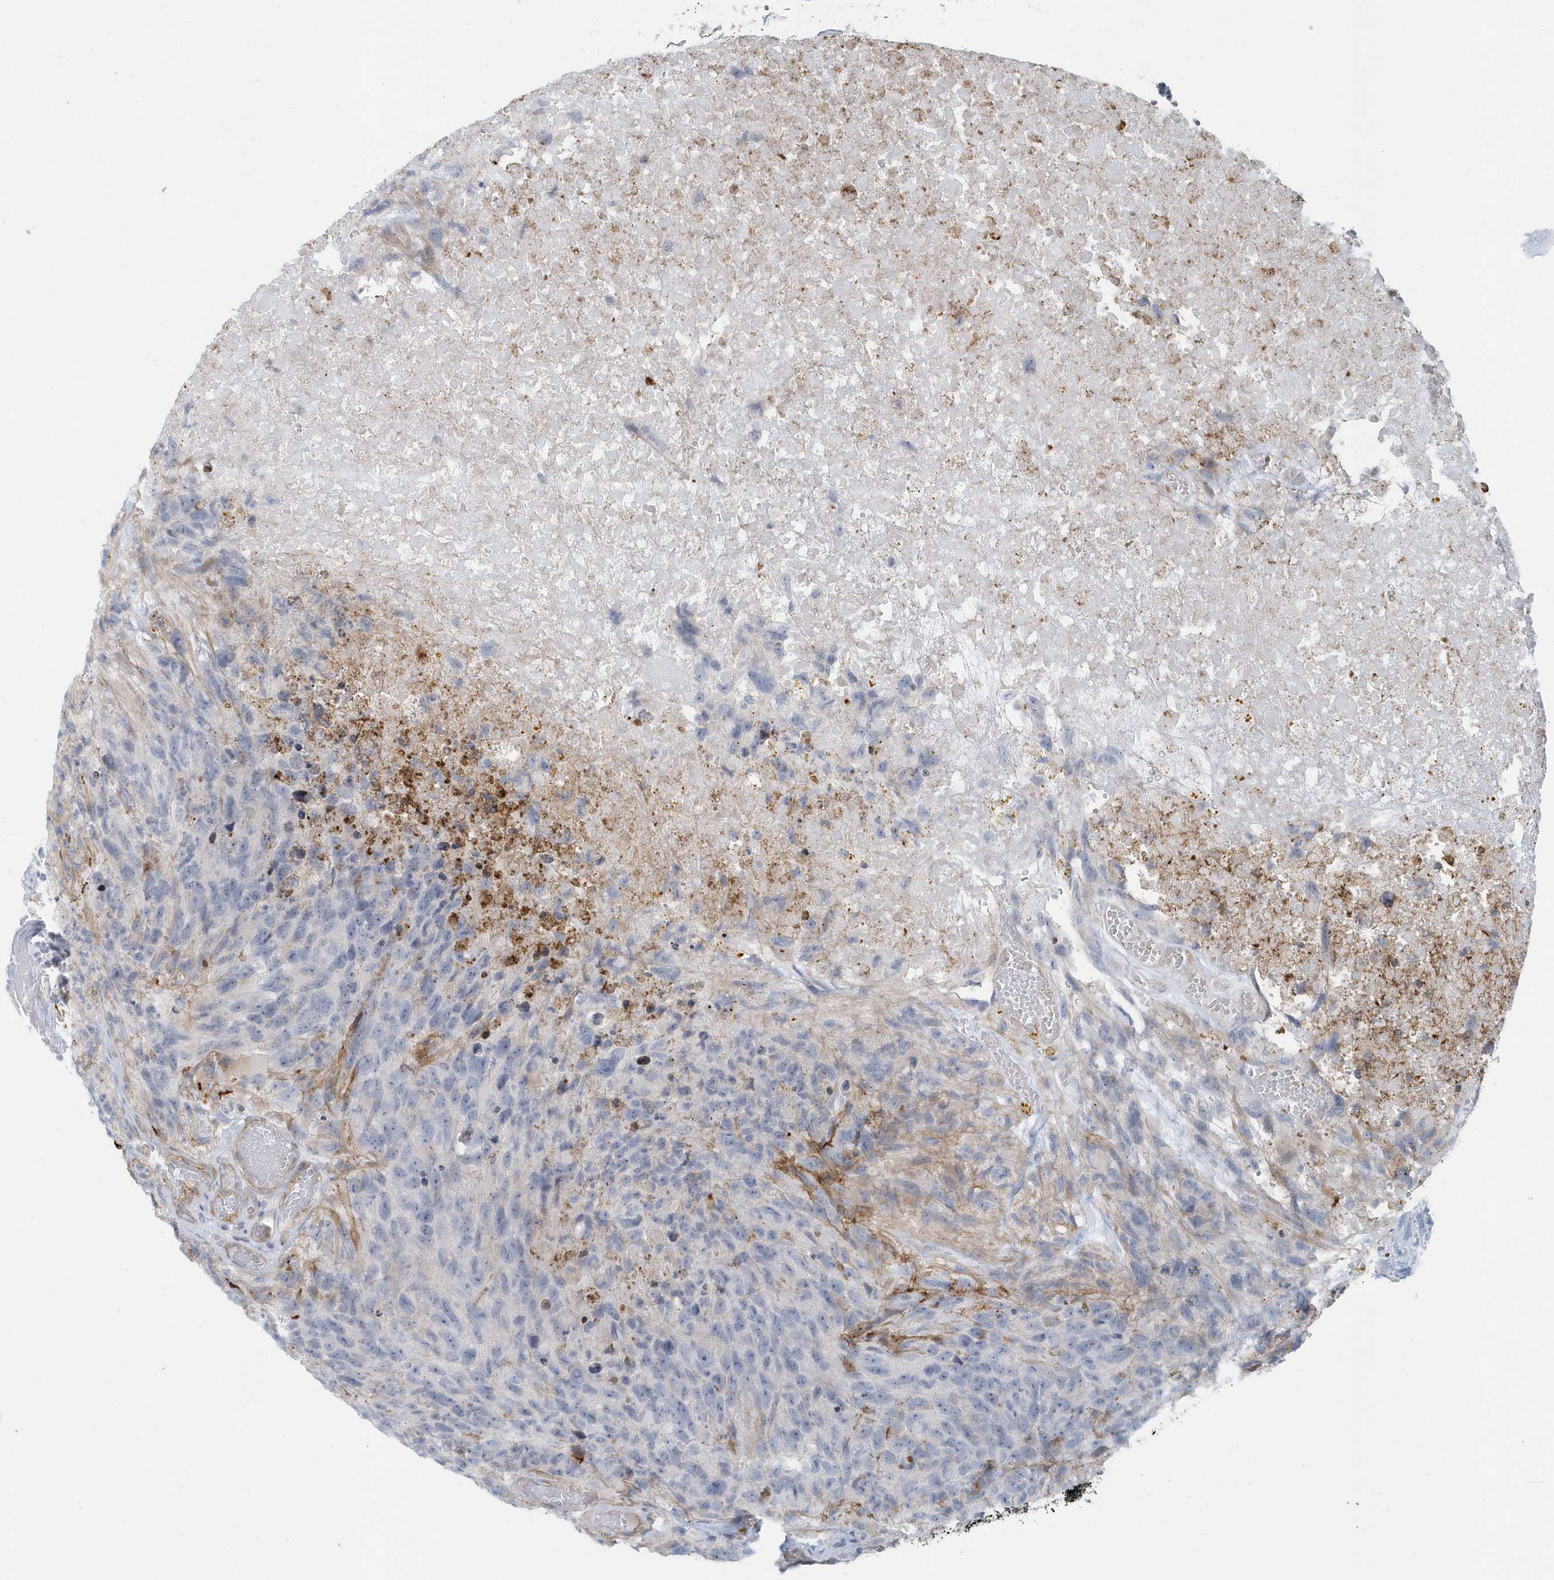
{"staining": {"intensity": "negative", "quantity": "none", "location": "none"}, "tissue": "glioma", "cell_type": "Tumor cells", "image_type": "cancer", "snomed": [{"axis": "morphology", "description": "Glioma, malignant, High grade"}, {"axis": "topography", "description": "Brain"}], "caption": "Glioma was stained to show a protein in brown. There is no significant expression in tumor cells.", "gene": "CACNB2", "patient": {"sex": "male", "age": 69}}